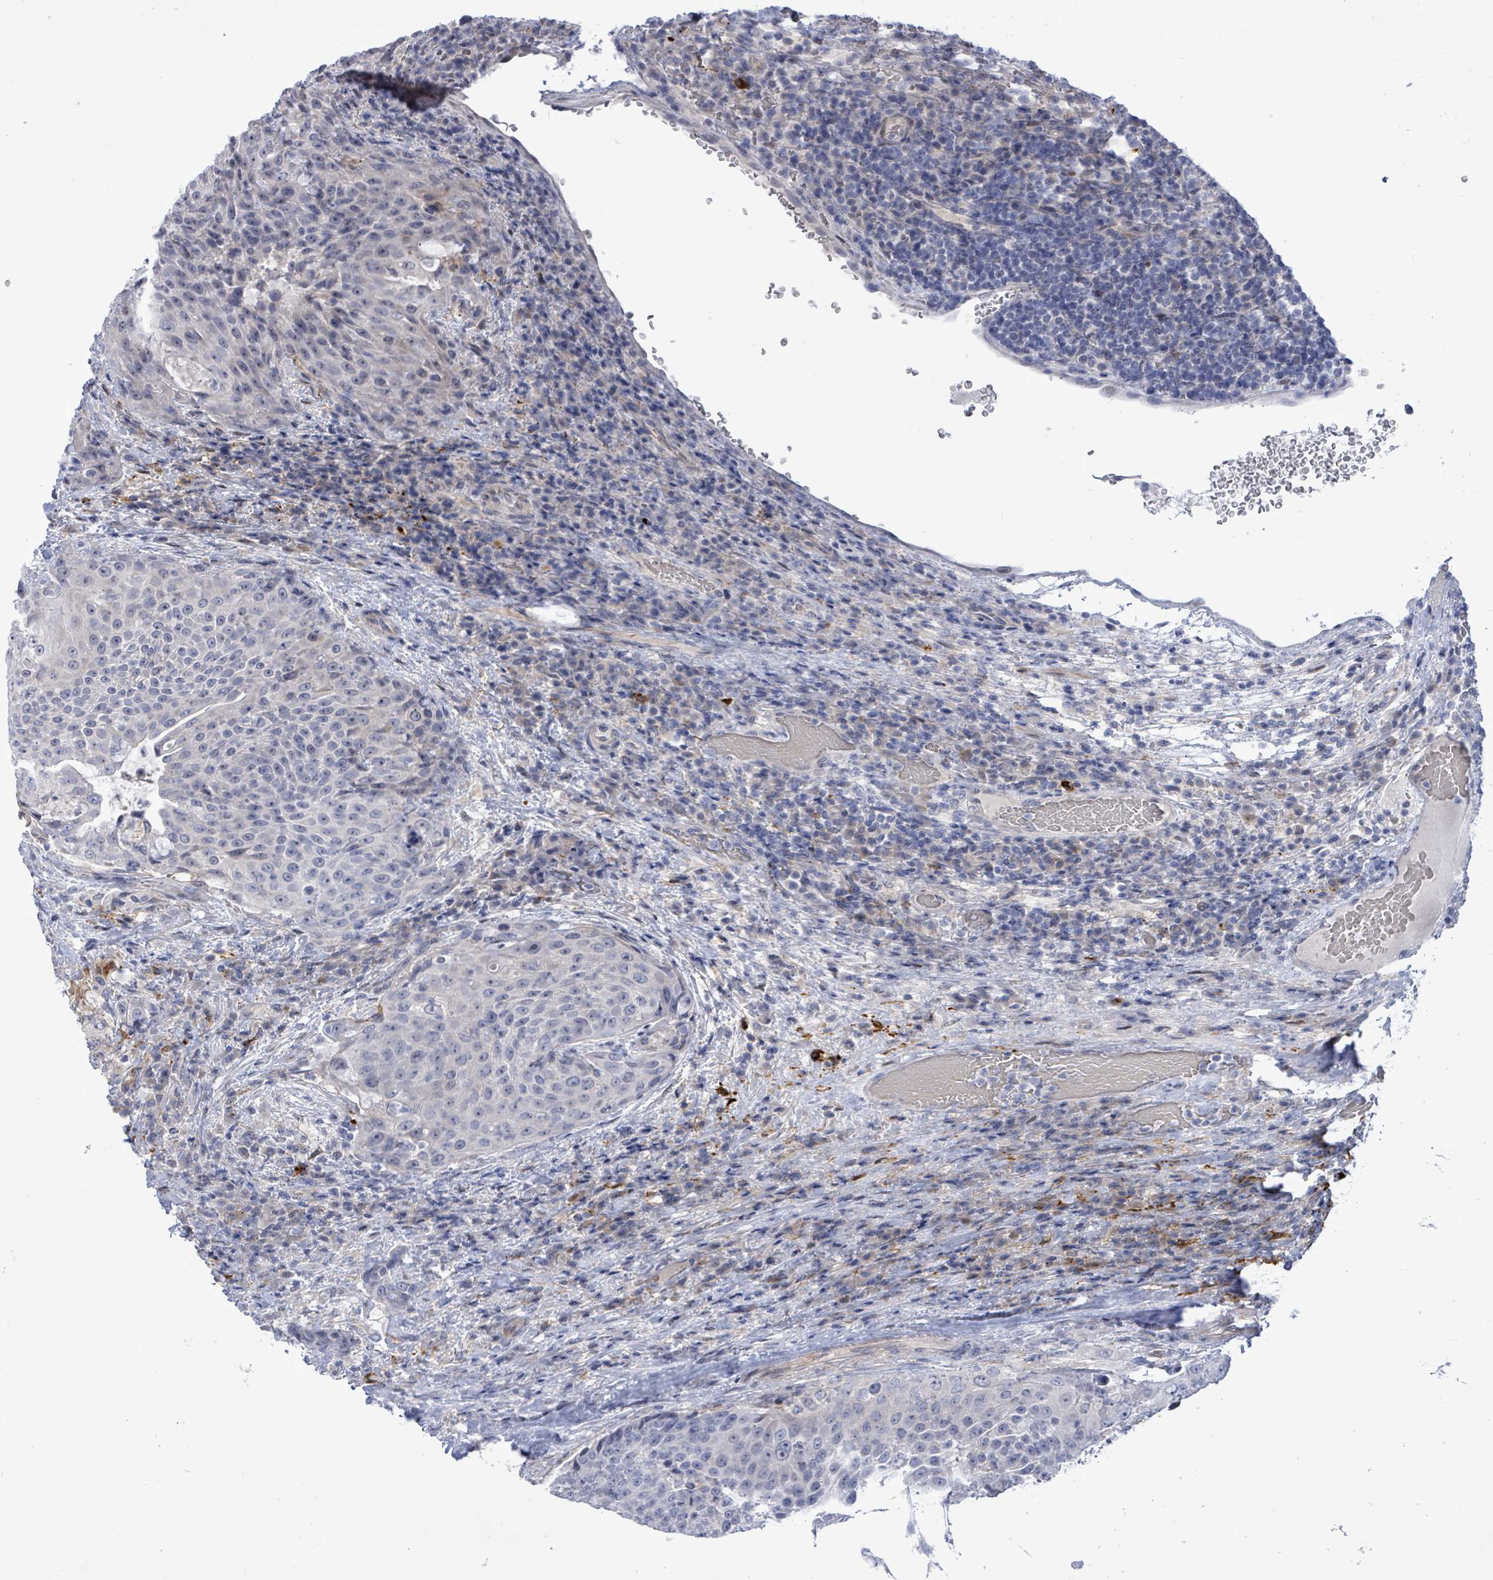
{"staining": {"intensity": "moderate", "quantity": "<25%", "location": "cytoplasmic/membranous"}, "tissue": "urothelial cancer", "cell_type": "Tumor cells", "image_type": "cancer", "snomed": [{"axis": "morphology", "description": "Urothelial carcinoma, High grade"}, {"axis": "topography", "description": "Urinary bladder"}], "caption": "Immunohistochemical staining of urothelial carcinoma (high-grade) reveals low levels of moderate cytoplasmic/membranous expression in approximately <25% of tumor cells.", "gene": "CT45A5", "patient": {"sex": "female", "age": 63}}